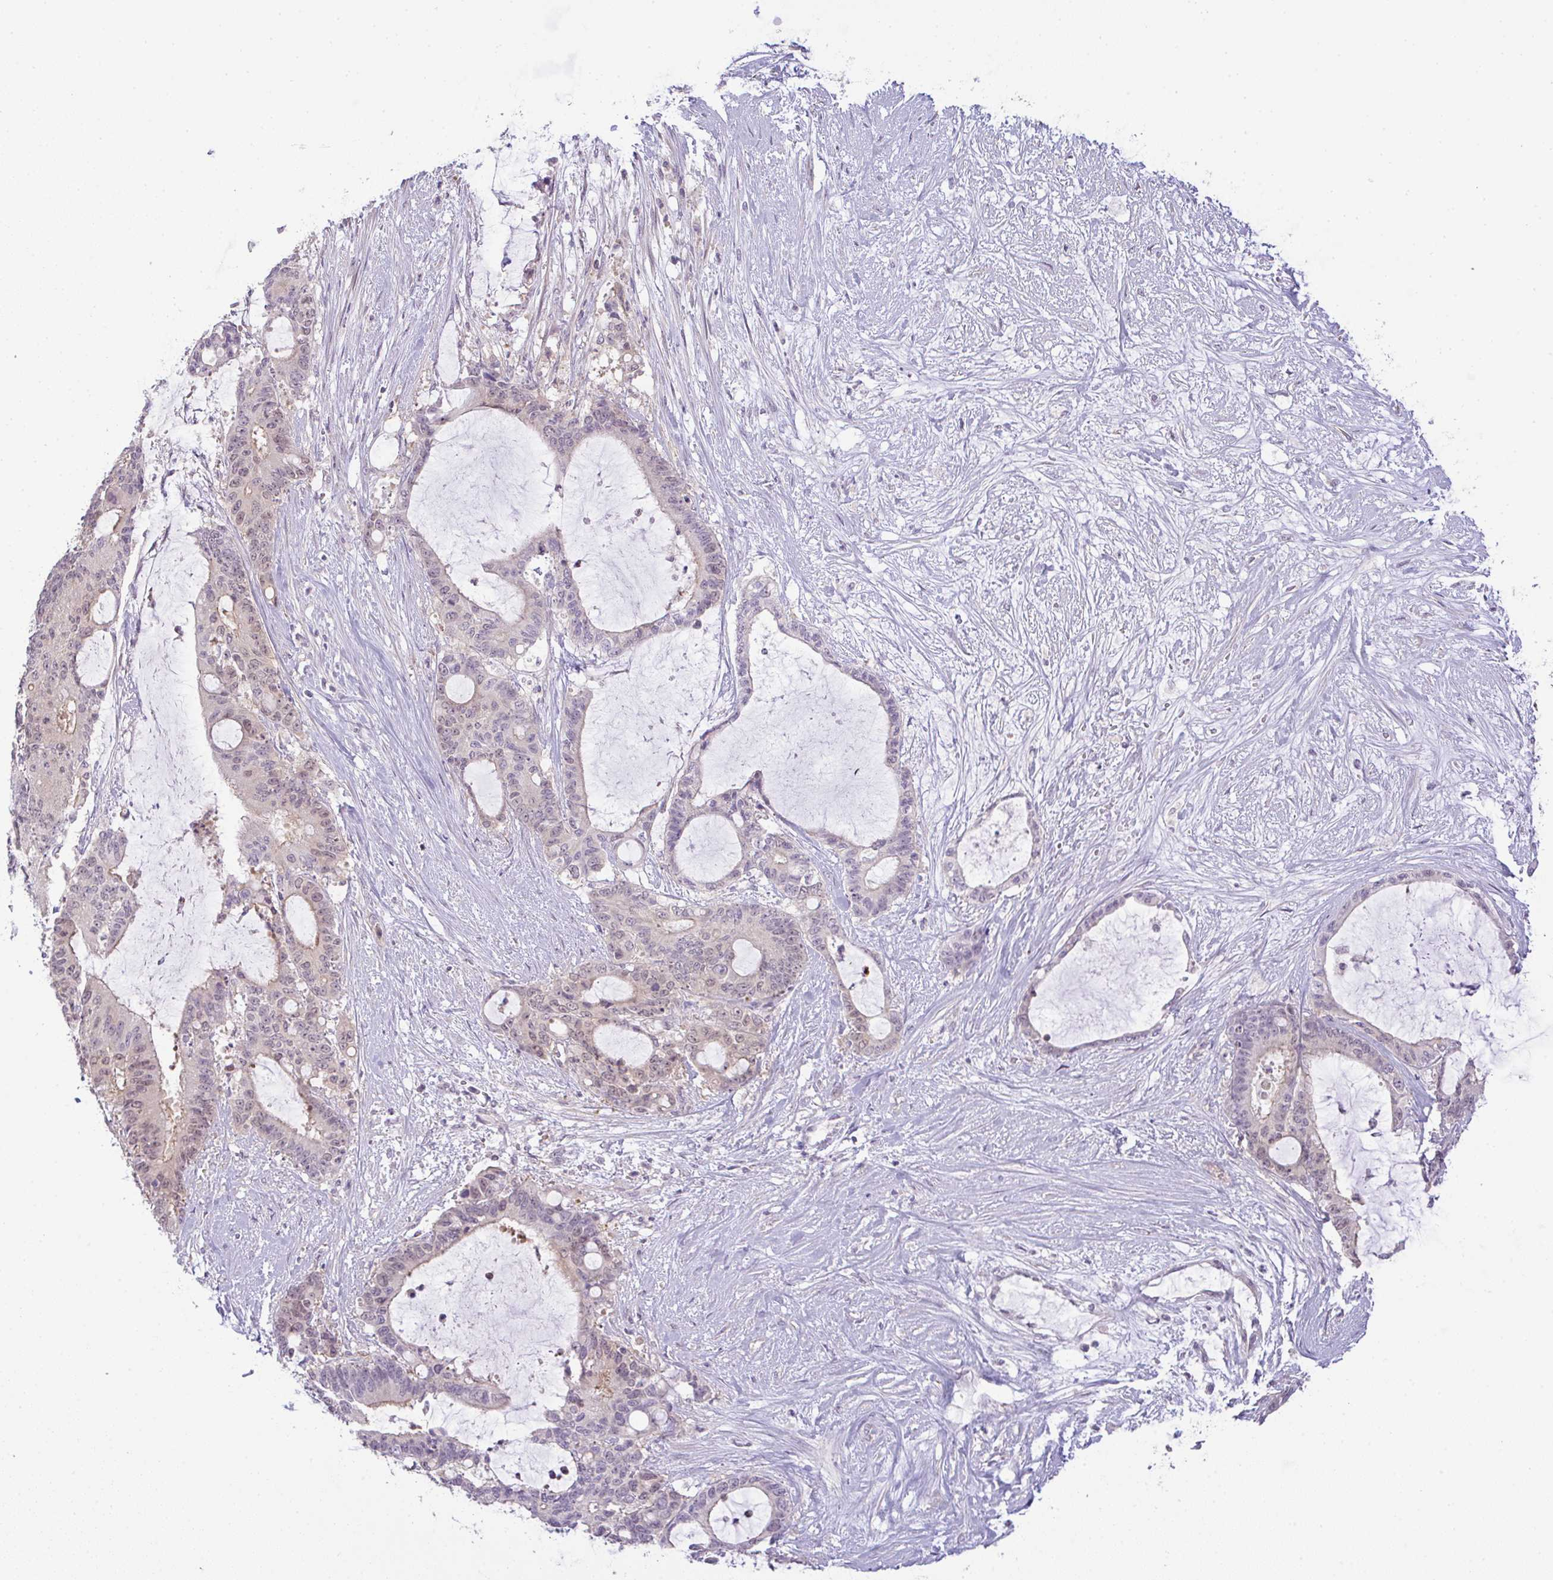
{"staining": {"intensity": "weak", "quantity": "25%-75%", "location": "nuclear"}, "tissue": "liver cancer", "cell_type": "Tumor cells", "image_type": "cancer", "snomed": [{"axis": "morphology", "description": "Normal tissue, NOS"}, {"axis": "morphology", "description": "Cholangiocarcinoma"}, {"axis": "topography", "description": "Liver"}, {"axis": "topography", "description": "Peripheral nerve tissue"}], "caption": "Weak nuclear protein positivity is identified in about 25%-75% of tumor cells in liver cancer.", "gene": "CSE1L", "patient": {"sex": "female", "age": 73}}